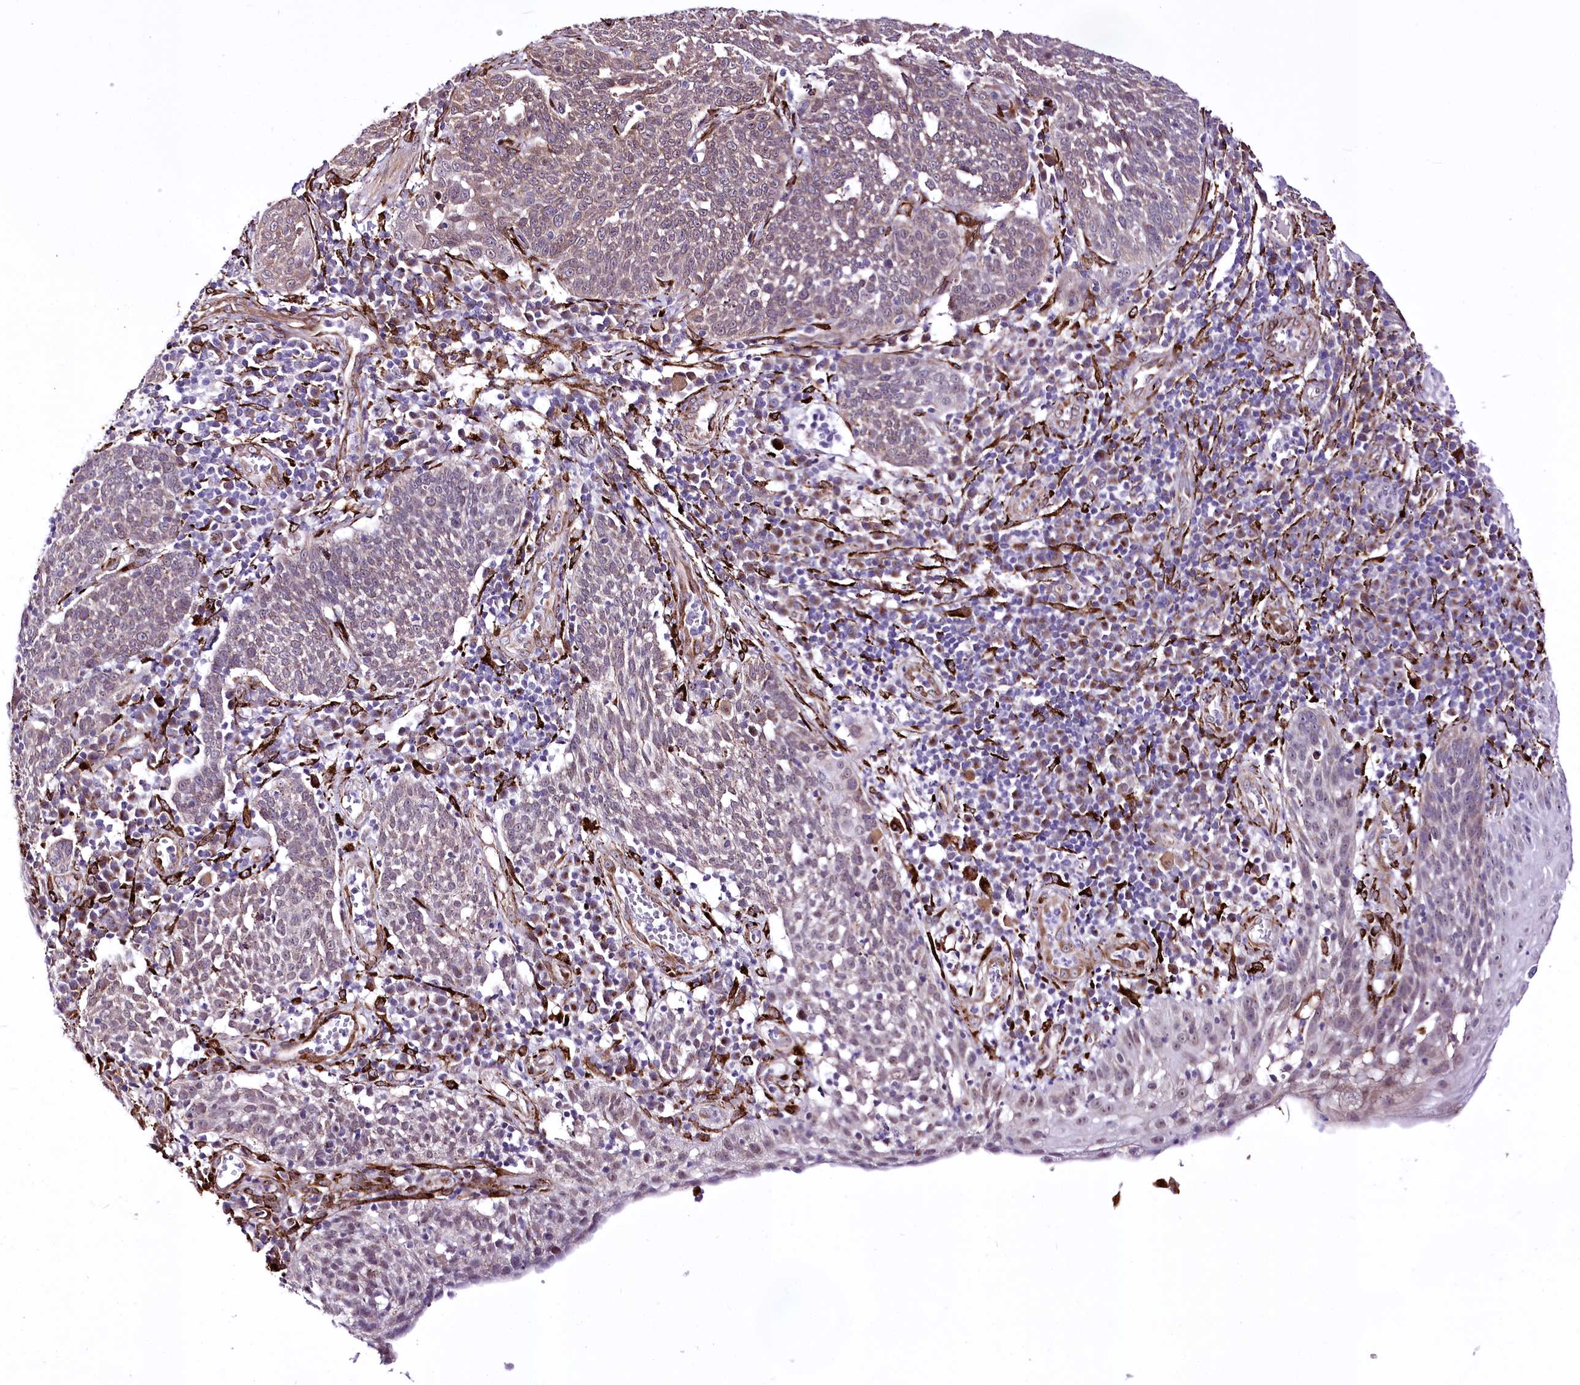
{"staining": {"intensity": "moderate", "quantity": "<25%", "location": "cytoplasmic/membranous"}, "tissue": "cervical cancer", "cell_type": "Tumor cells", "image_type": "cancer", "snomed": [{"axis": "morphology", "description": "Squamous cell carcinoma, NOS"}, {"axis": "topography", "description": "Cervix"}], "caption": "Immunohistochemical staining of squamous cell carcinoma (cervical) shows moderate cytoplasmic/membranous protein positivity in about <25% of tumor cells.", "gene": "WWC1", "patient": {"sex": "female", "age": 34}}